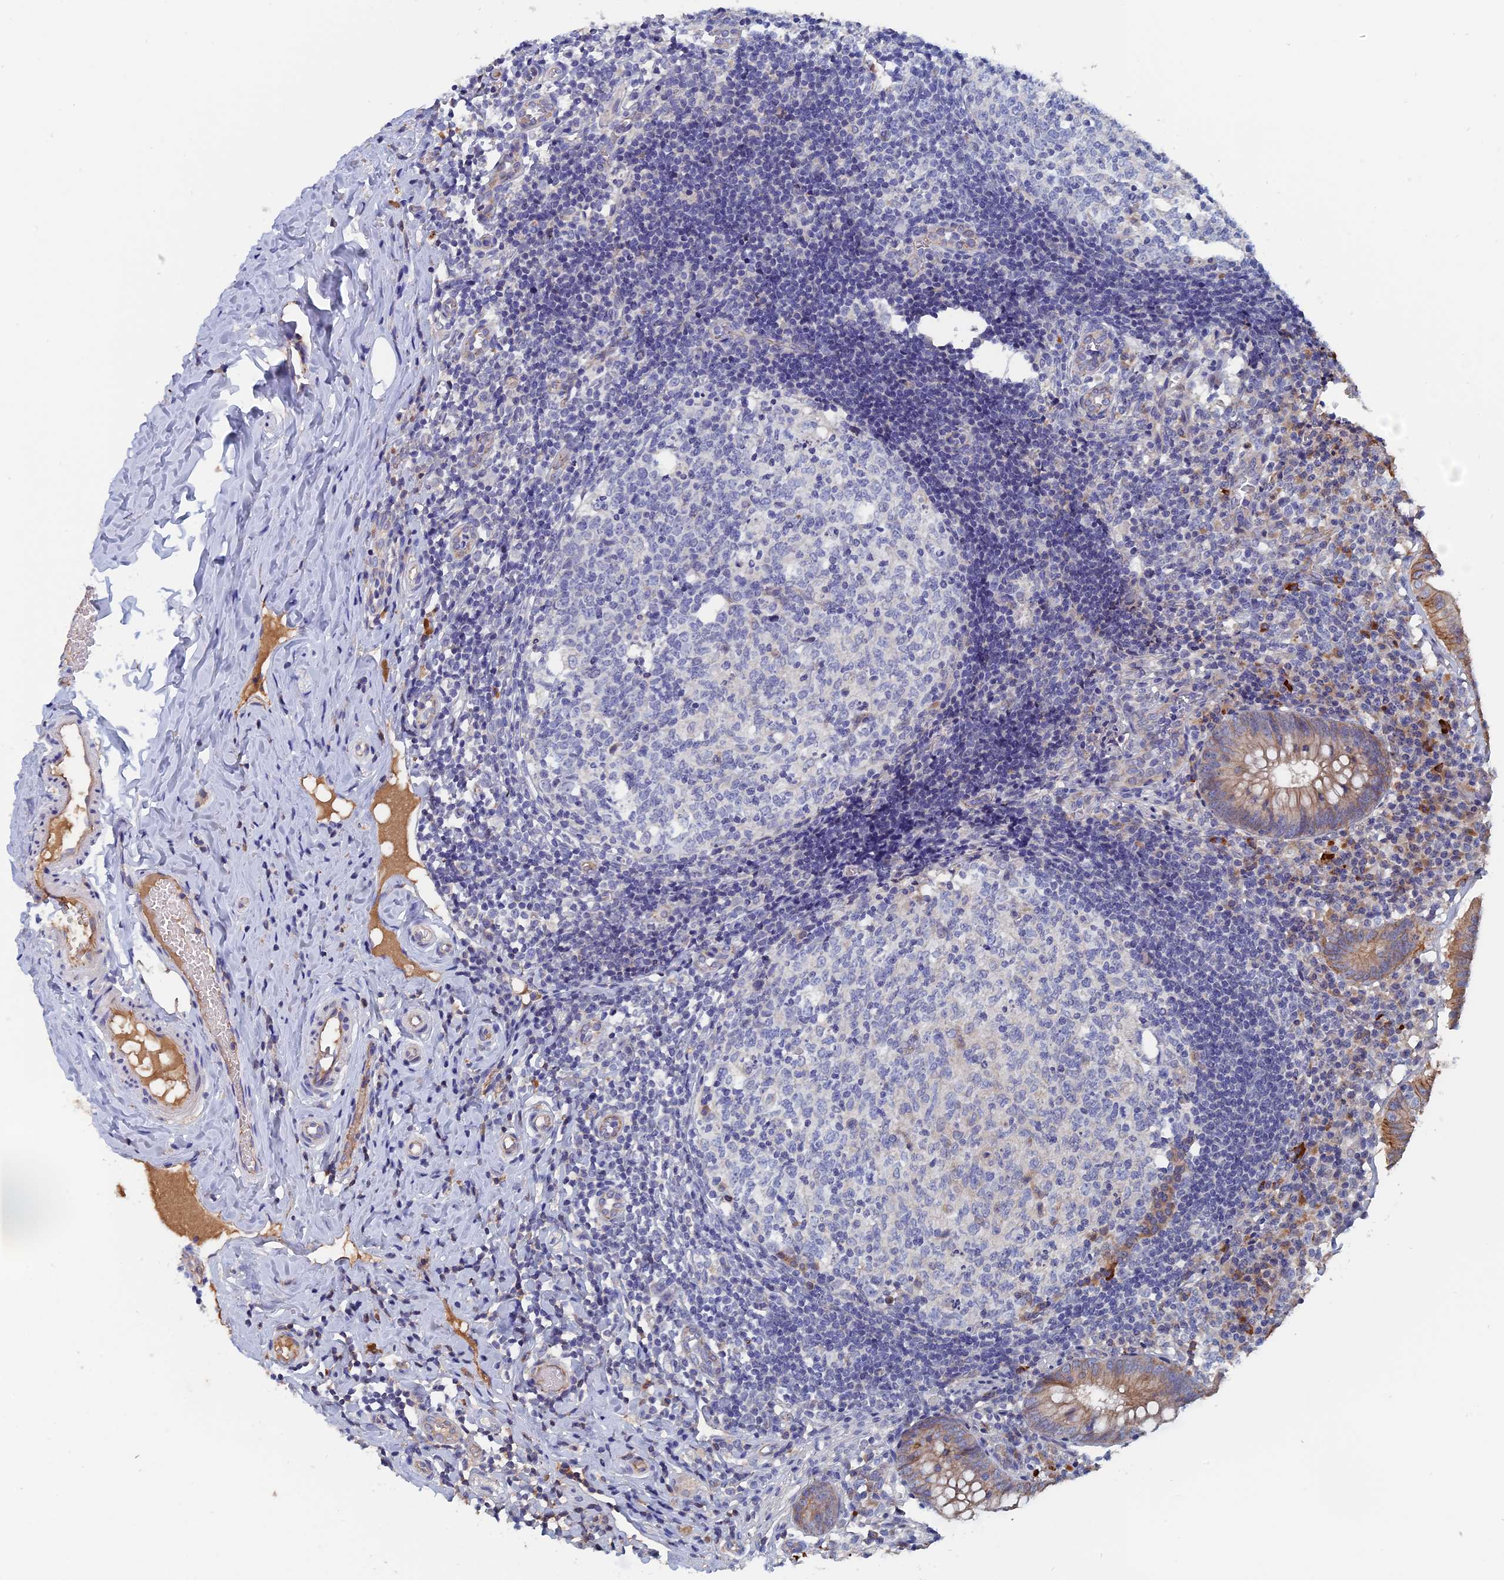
{"staining": {"intensity": "moderate", "quantity": "25%-75%", "location": "cytoplasmic/membranous"}, "tissue": "appendix", "cell_type": "Glandular cells", "image_type": "normal", "snomed": [{"axis": "morphology", "description": "Normal tissue, NOS"}, {"axis": "topography", "description": "Appendix"}], "caption": "The photomicrograph displays a brown stain indicating the presence of a protein in the cytoplasmic/membranous of glandular cells in appendix.", "gene": "SLC33A1", "patient": {"sex": "male", "age": 8}}